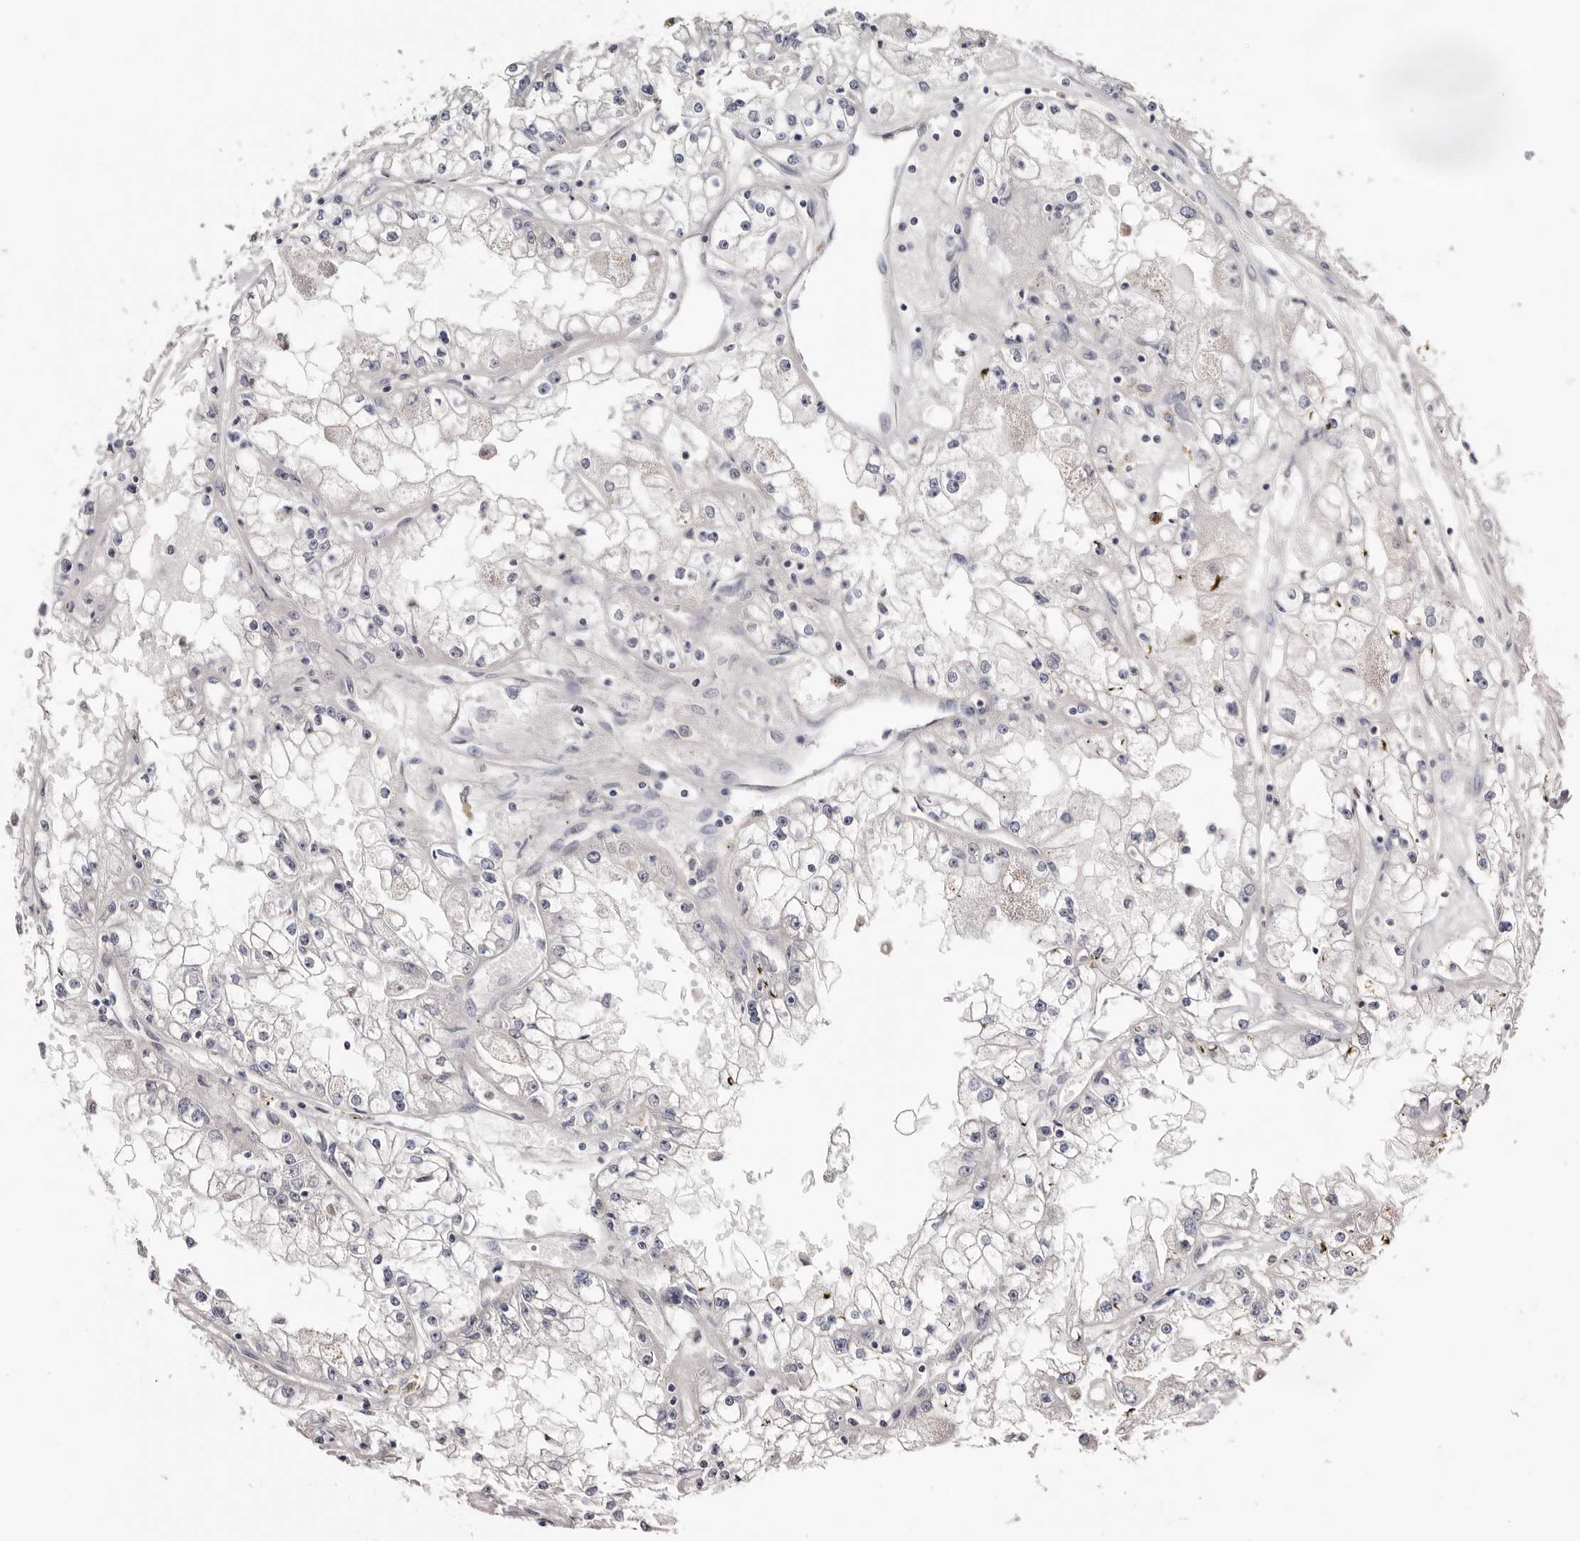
{"staining": {"intensity": "weak", "quantity": "<25%", "location": "cytoplasmic/membranous"}, "tissue": "renal cancer", "cell_type": "Tumor cells", "image_type": "cancer", "snomed": [{"axis": "morphology", "description": "Adenocarcinoma, NOS"}, {"axis": "topography", "description": "Kidney"}], "caption": "The histopathology image displays no significant expression in tumor cells of adenocarcinoma (renal).", "gene": "S100A14", "patient": {"sex": "male", "age": 56}}